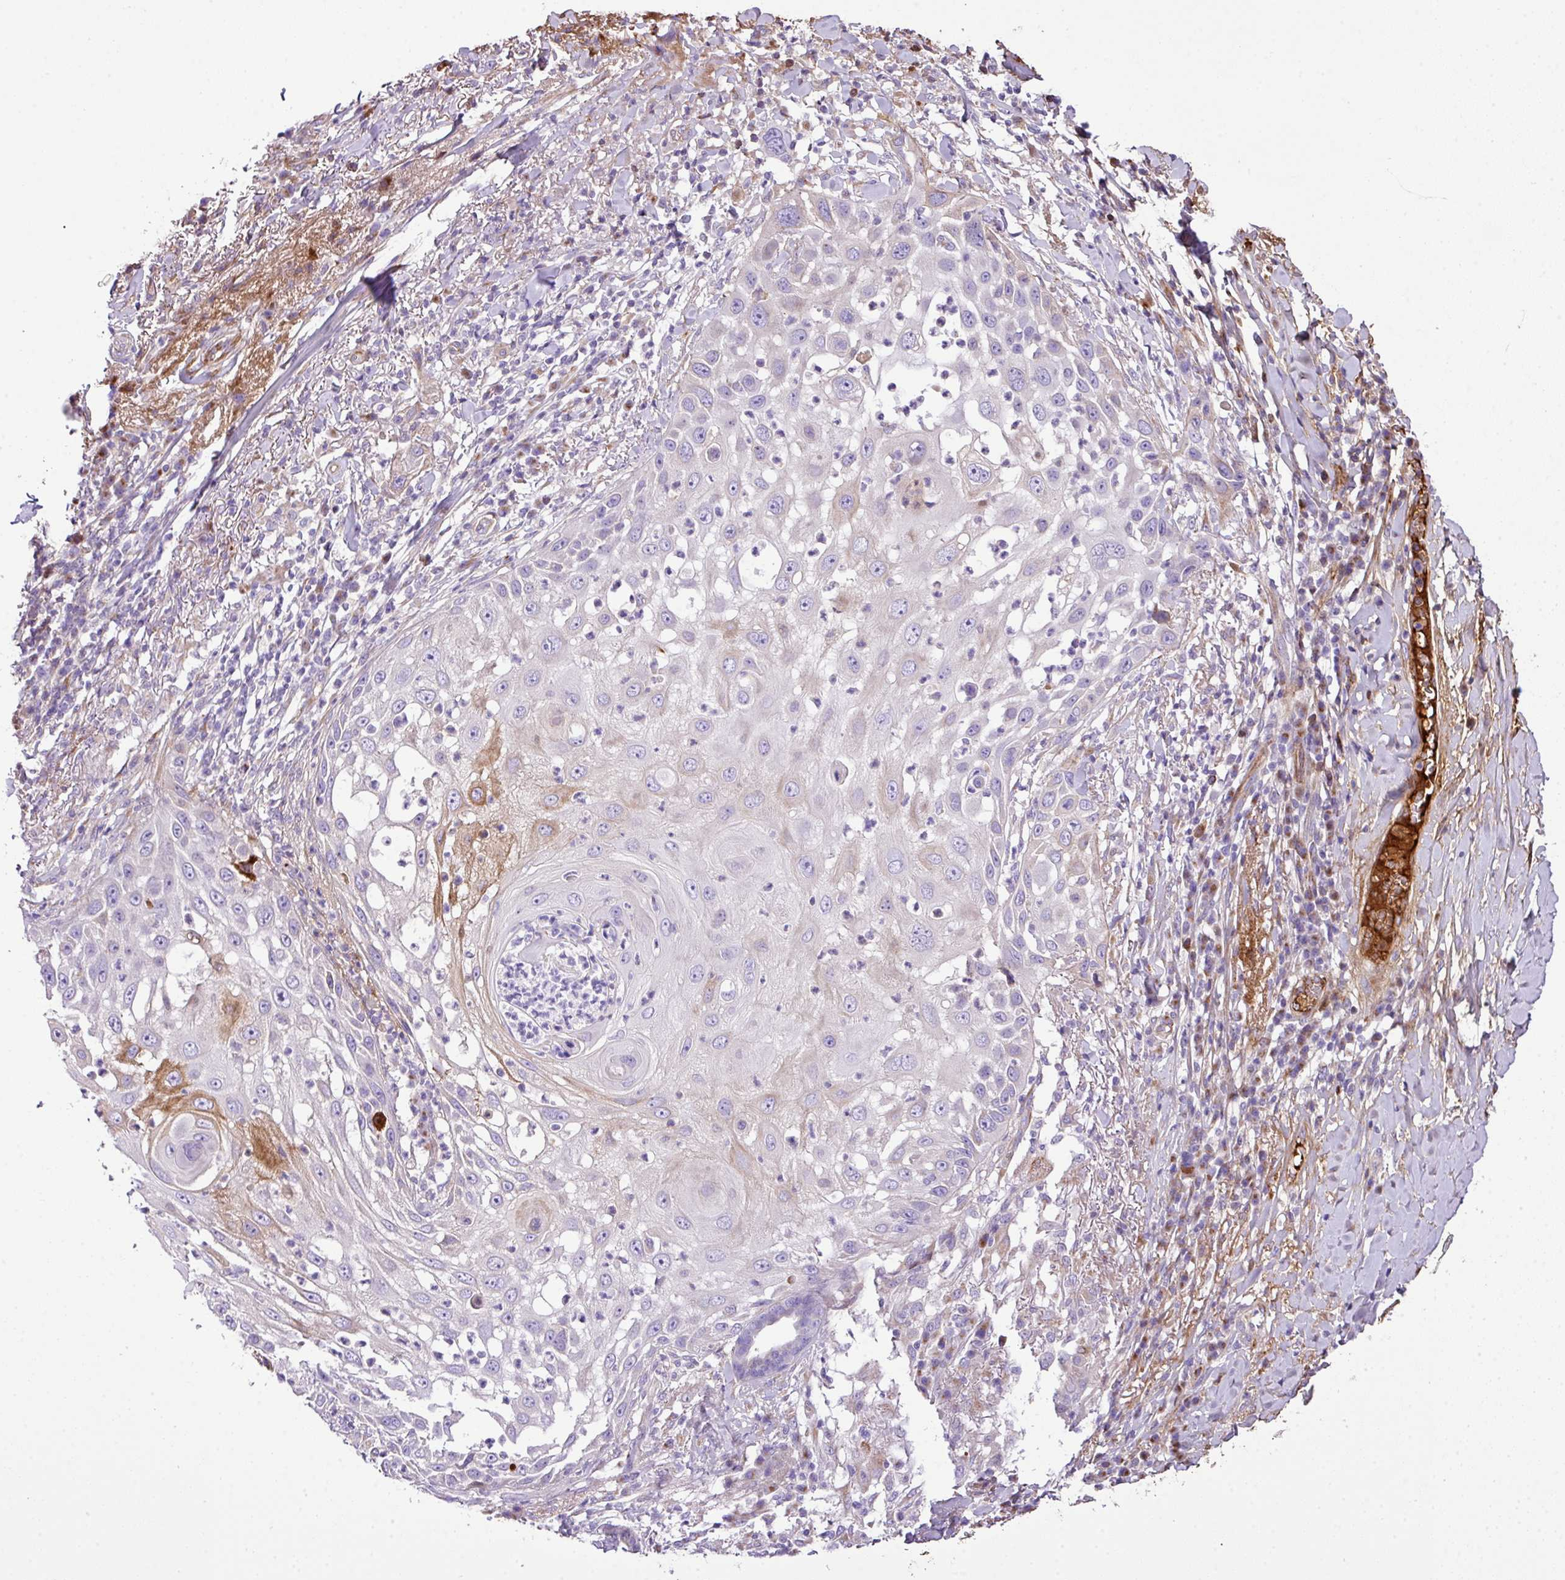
{"staining": {"intensity": "moderate", "quantity": "<25%", "location": "cytoplasmic/membranous"}, "tissue": "skin cancer", "cell_type": "Tumor cells", "image_type": "cancer", "snomed": [{"axis": "morphology", "description": "Squamous cell carcinoma, NOS"}, {"axis": "topography", "description": "Skin"}], "caption": "DAB immunohistochemical staining of skin squamous cell carcinoma demonstrates moderate cytoplasmic/membranous protein expression in approximately <25% of tumor cells. Using DAB (brown) and hematoxylin (blue) stains, captured at high magnification using brightfield microscopy.", "gene": "CTXN2", "patient": {"sex": "female", "age": 44}}